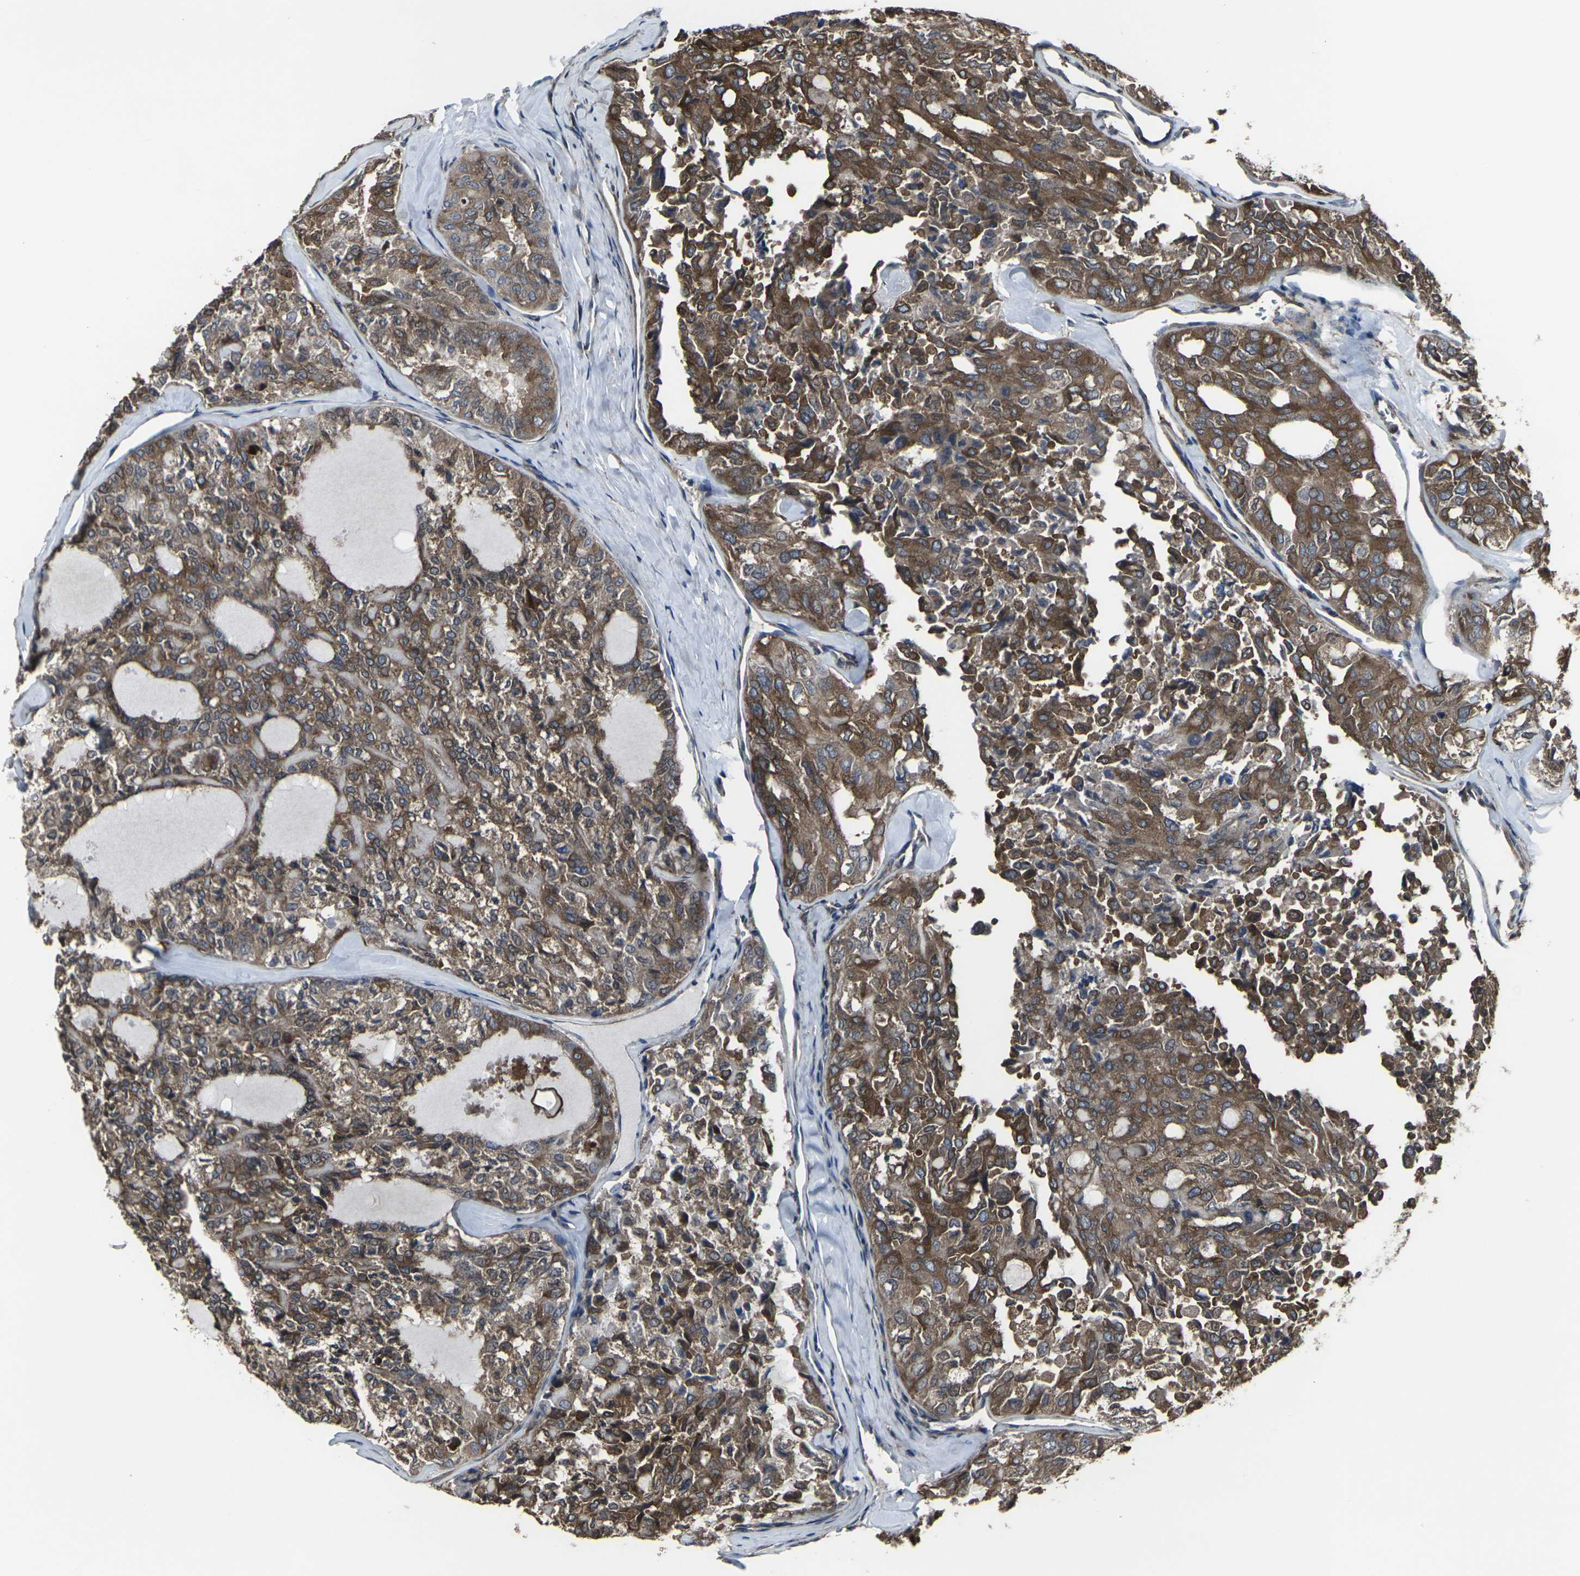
{"staining": {"intensity": "moderate", "quantity": ">75%", "location": "cytoplasmic/membranous"}, "tissue": "thyroid cancer", "cell_type": "Tumor cells", "image_type": "cancer", "snomed": [{"axis": "morphology", "description": "Follicular adenoma carcinoma, NOS"}, {"axis": "topography", "description": "Thyroid gland"}], "caption": "There is medium levels of moderate cytoplasmic/membranous staining in tumor cells of follicular adenoma carcinoma (thyroid), as demonstrated by immunohistochemical staining (brown color).", "gene": "PRKACB", "patient": {"sex": "male", "age": 75}}